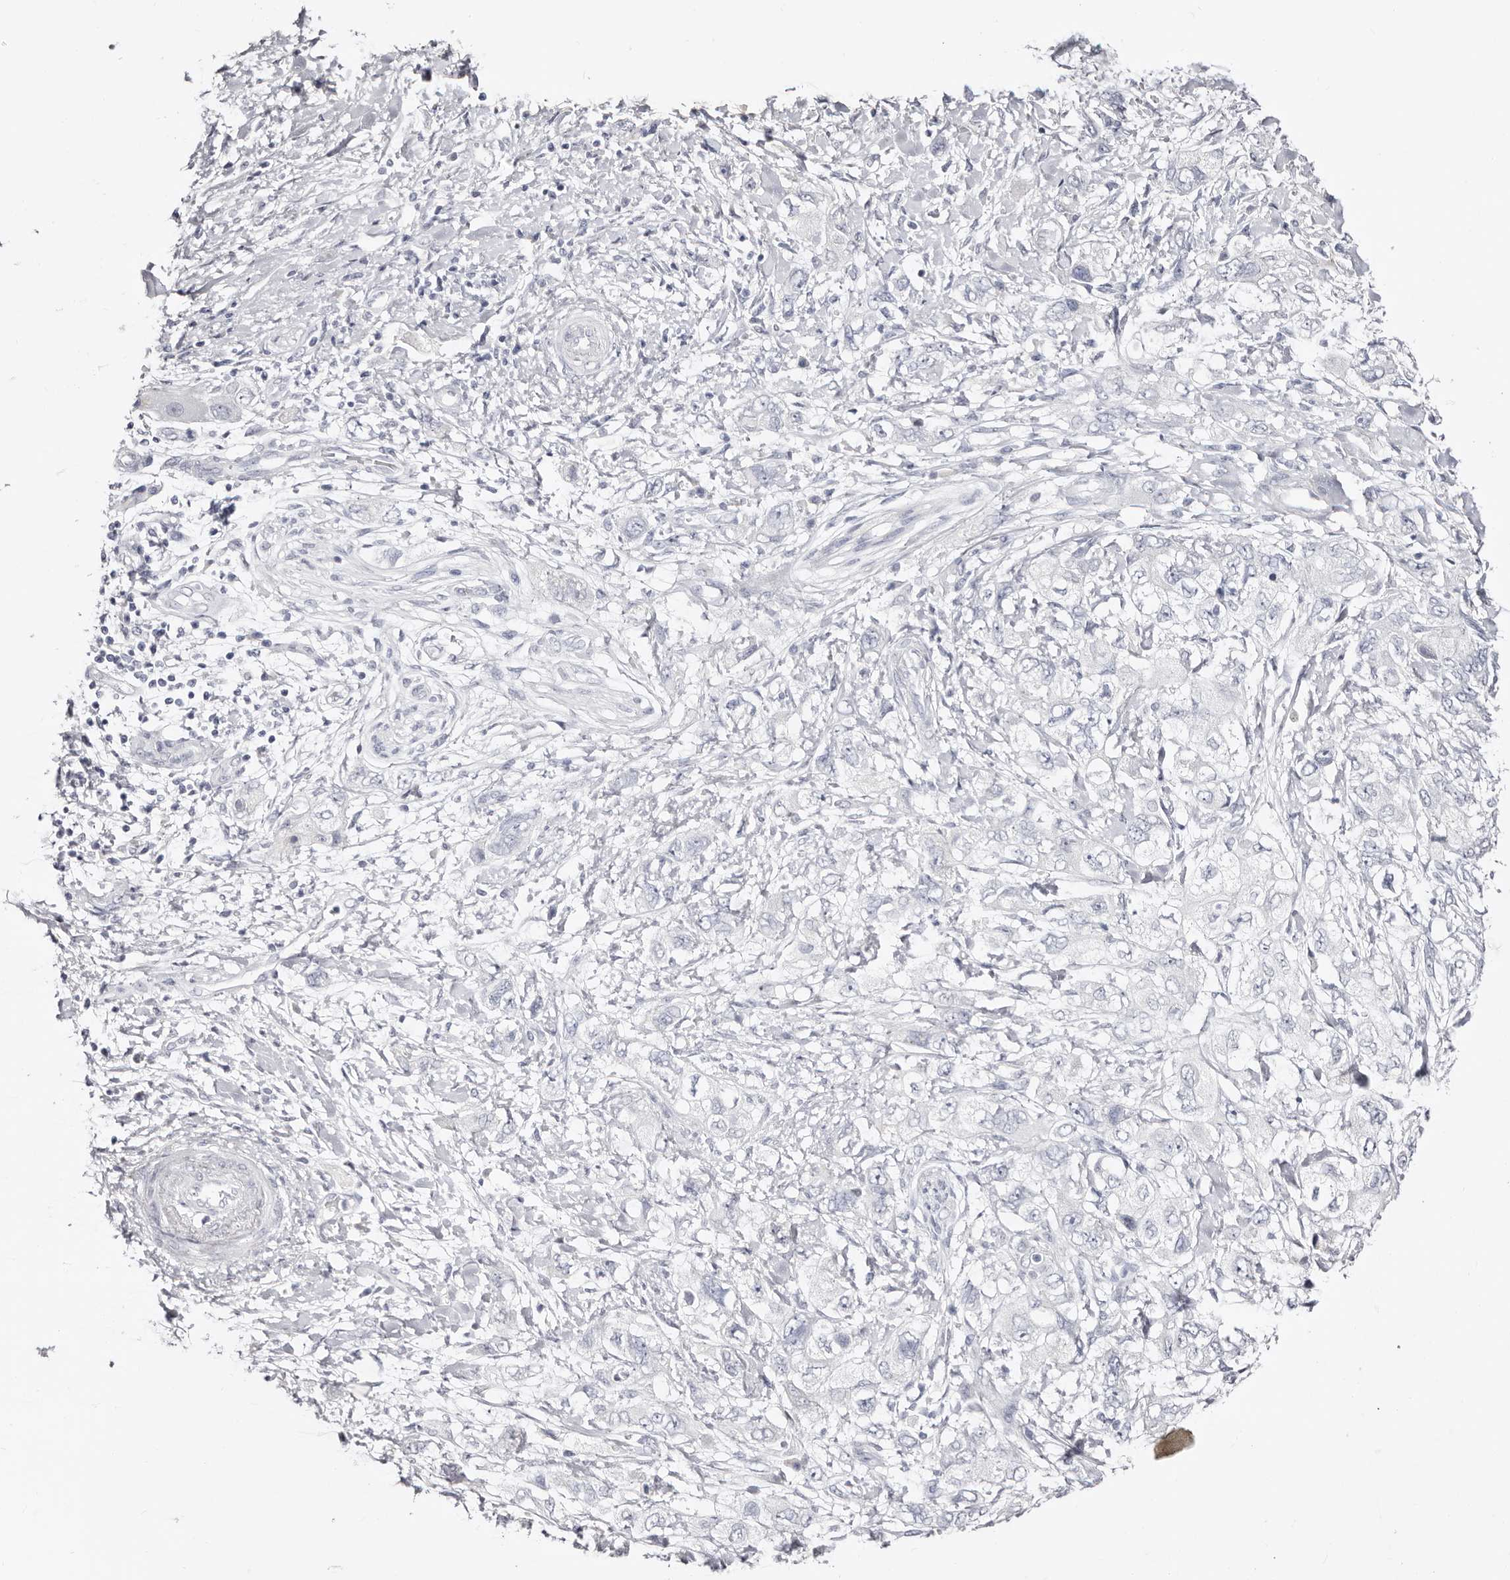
{"staining": {"intensity": "negative", "quantity": "none", "location": "none"}, "tissue": "pancreatic cancer", "cell_type": "Tumor cells", "image_type": "cancer", "snomed": [{"axis": "morphology", "description": "Adenocarcinoma, NOS"}, {"axis": "topography", "description": "Pancreas"}], "caption": "Immunohistochemistry micrograph of neoplastic tissue: human adenocarcinoma (pancreatic) stained with DAB (3,3'-diaminobenzidine) displays no significant protein staining in tumor cells. (Immunohistochemistry (ihc), brightfield microscopy, high magnification).", "gene": "AKNAD1", "patient": {"sex": "female", "age": 73}}